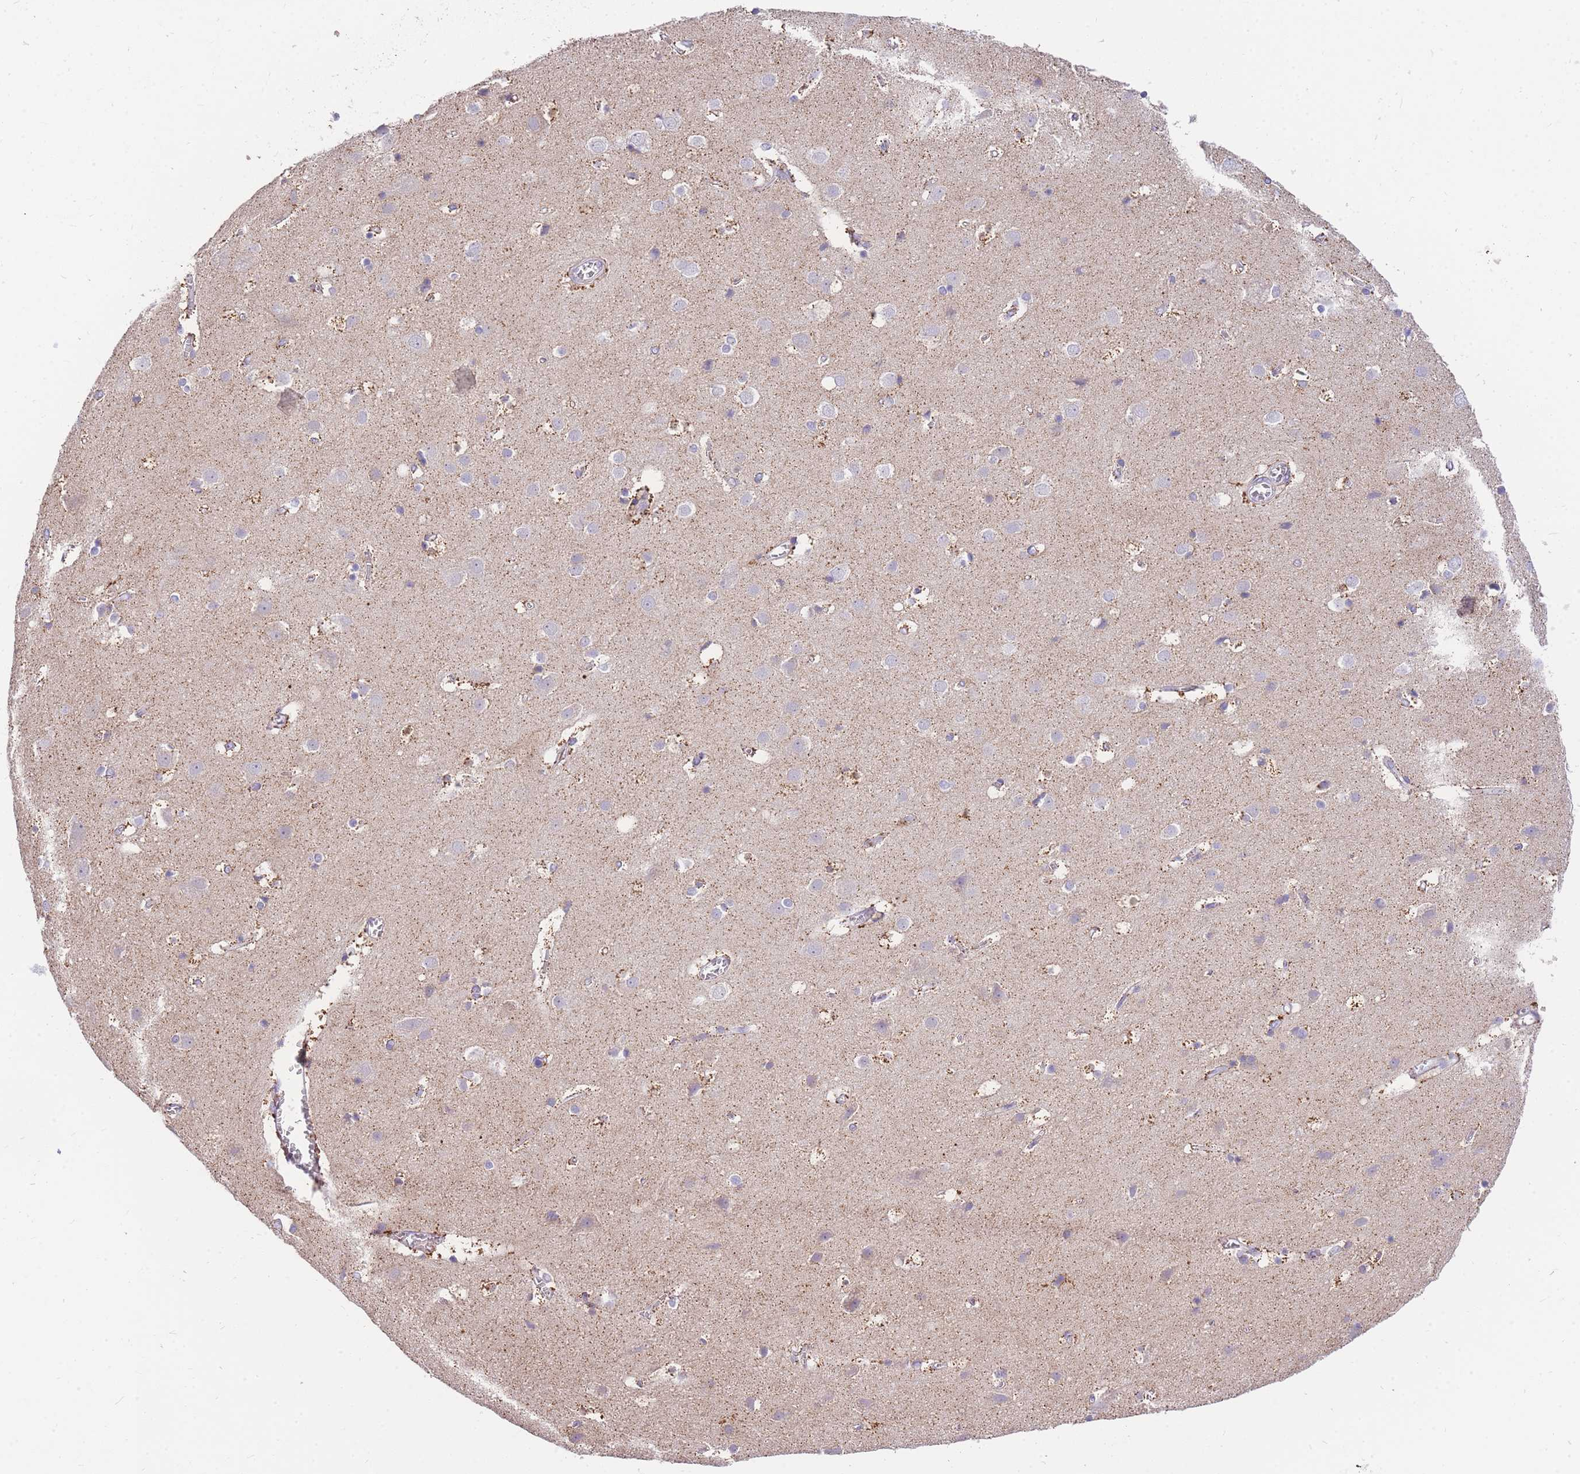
{"staining": {"intensity": "moderate", "quantity": "25%-75%", "location": "cytoplasmic/membranous"}, "tissue": "cerebral cortex", "cell_type": "Endothelial cells", "image_type": "normal", "snomed": [{"axis": "morphology", "description": "Normal tissue, NOS"}, {"axis": "topography", "description": "Cerebral cortex"}], "caption": "Immunohistochemistry histopathology image of unremarkable cerebral cortex: cerebral cortex stained using IHC reveals medium levels of moderate protein expression localized specifically in the cytoplasmic/membranous of endothelial cells, appearing as a cytoplasmic/membranous brown color.", "gene": "C2orf88", "patient": {"sex": "male", "age": 54}}